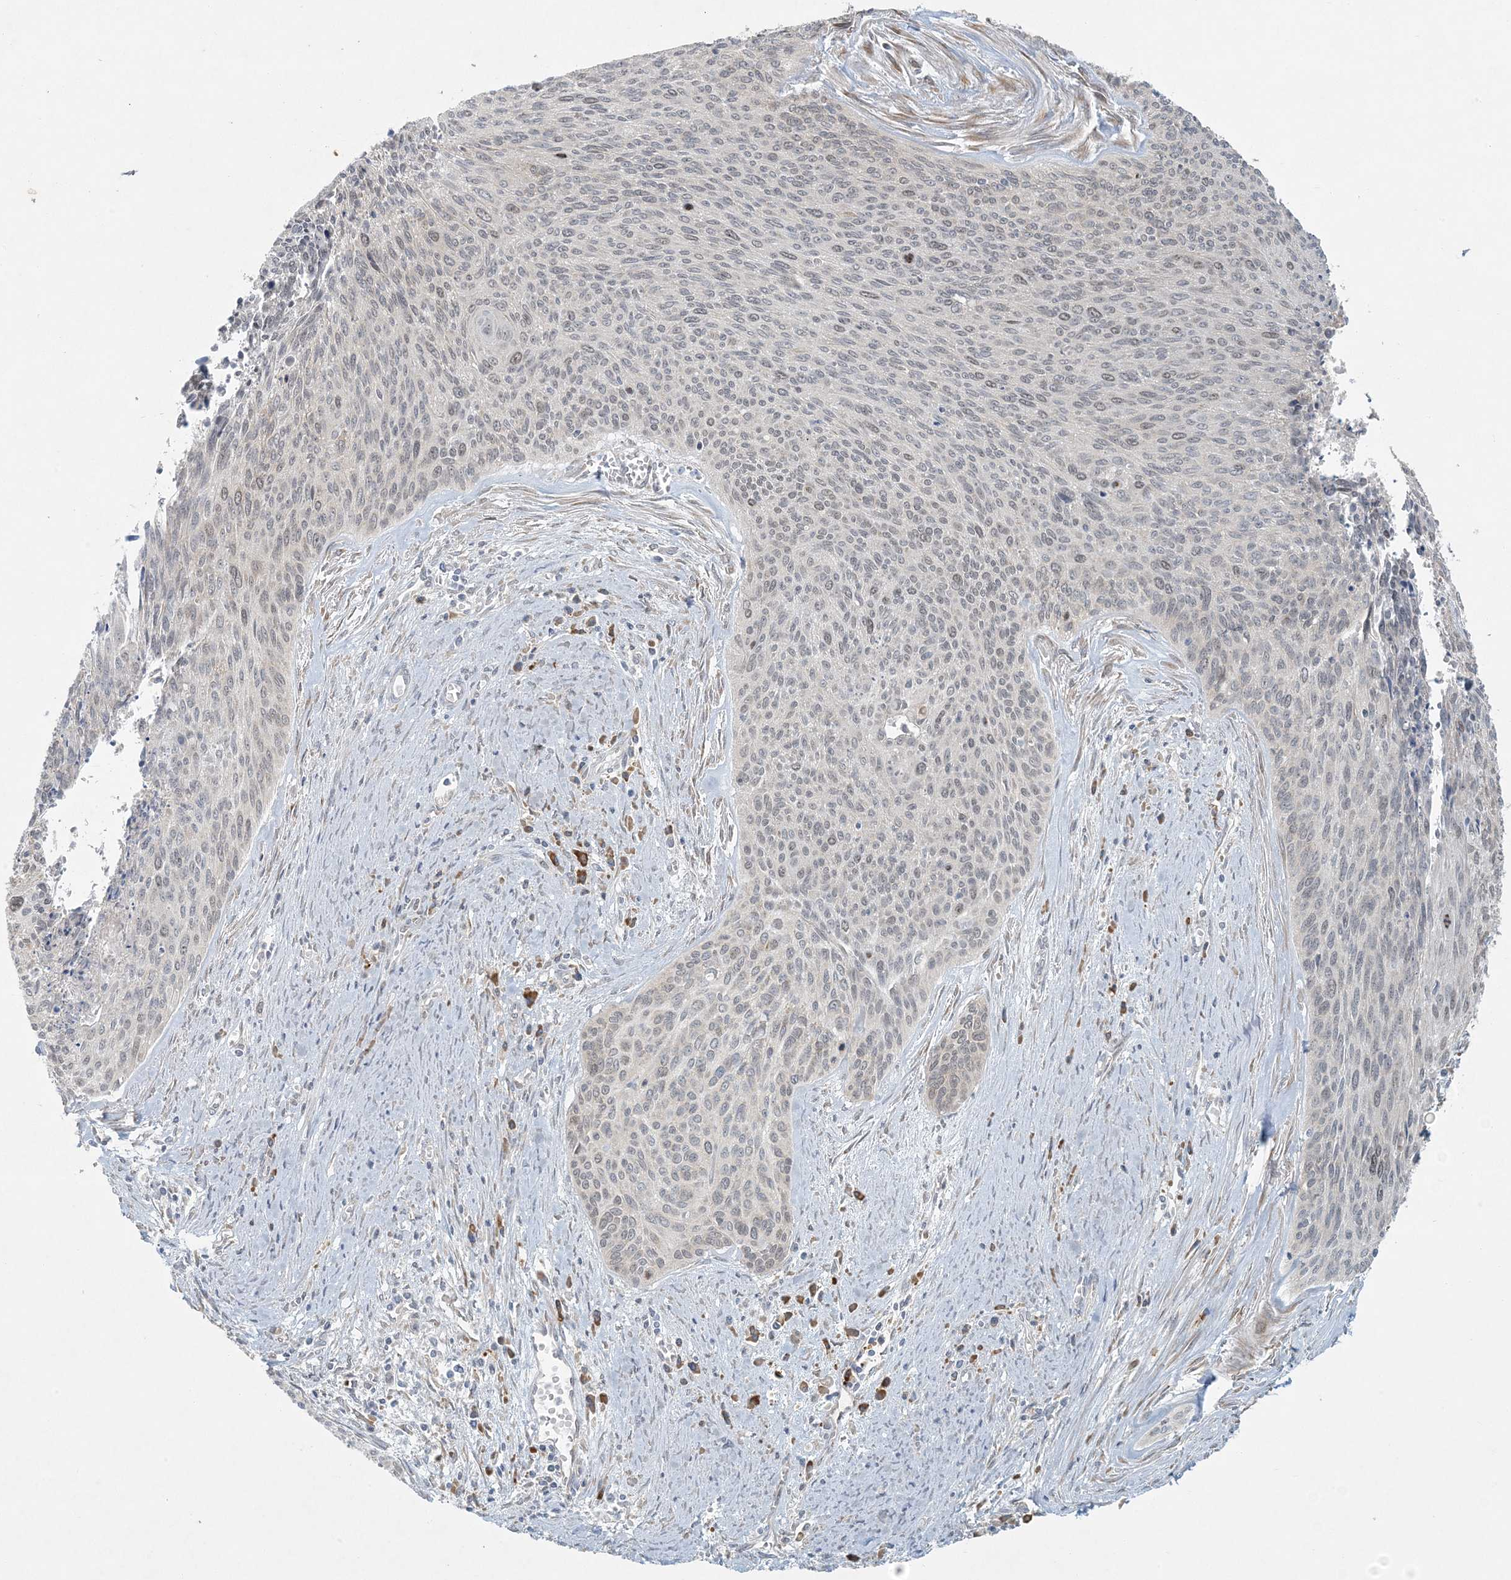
{"staining": {"intensity": "negative", "quantity": "none", "location": "none"}, "tissue": "cervical cancer", "cell_type": "Tumor cells", "image_type": "cancer", "snomed": [{"axis": "morphology", "description": "Squamous cell carcinoma, NOS"}, {"axis": "topography", "description": "Cervix"}], "caption": "IHC of human squamous cell carcinoma (cervical) displays no positivity in tumor cells.", "gene": "HACL1", "patient": {"sex": "female", "age": 55}}